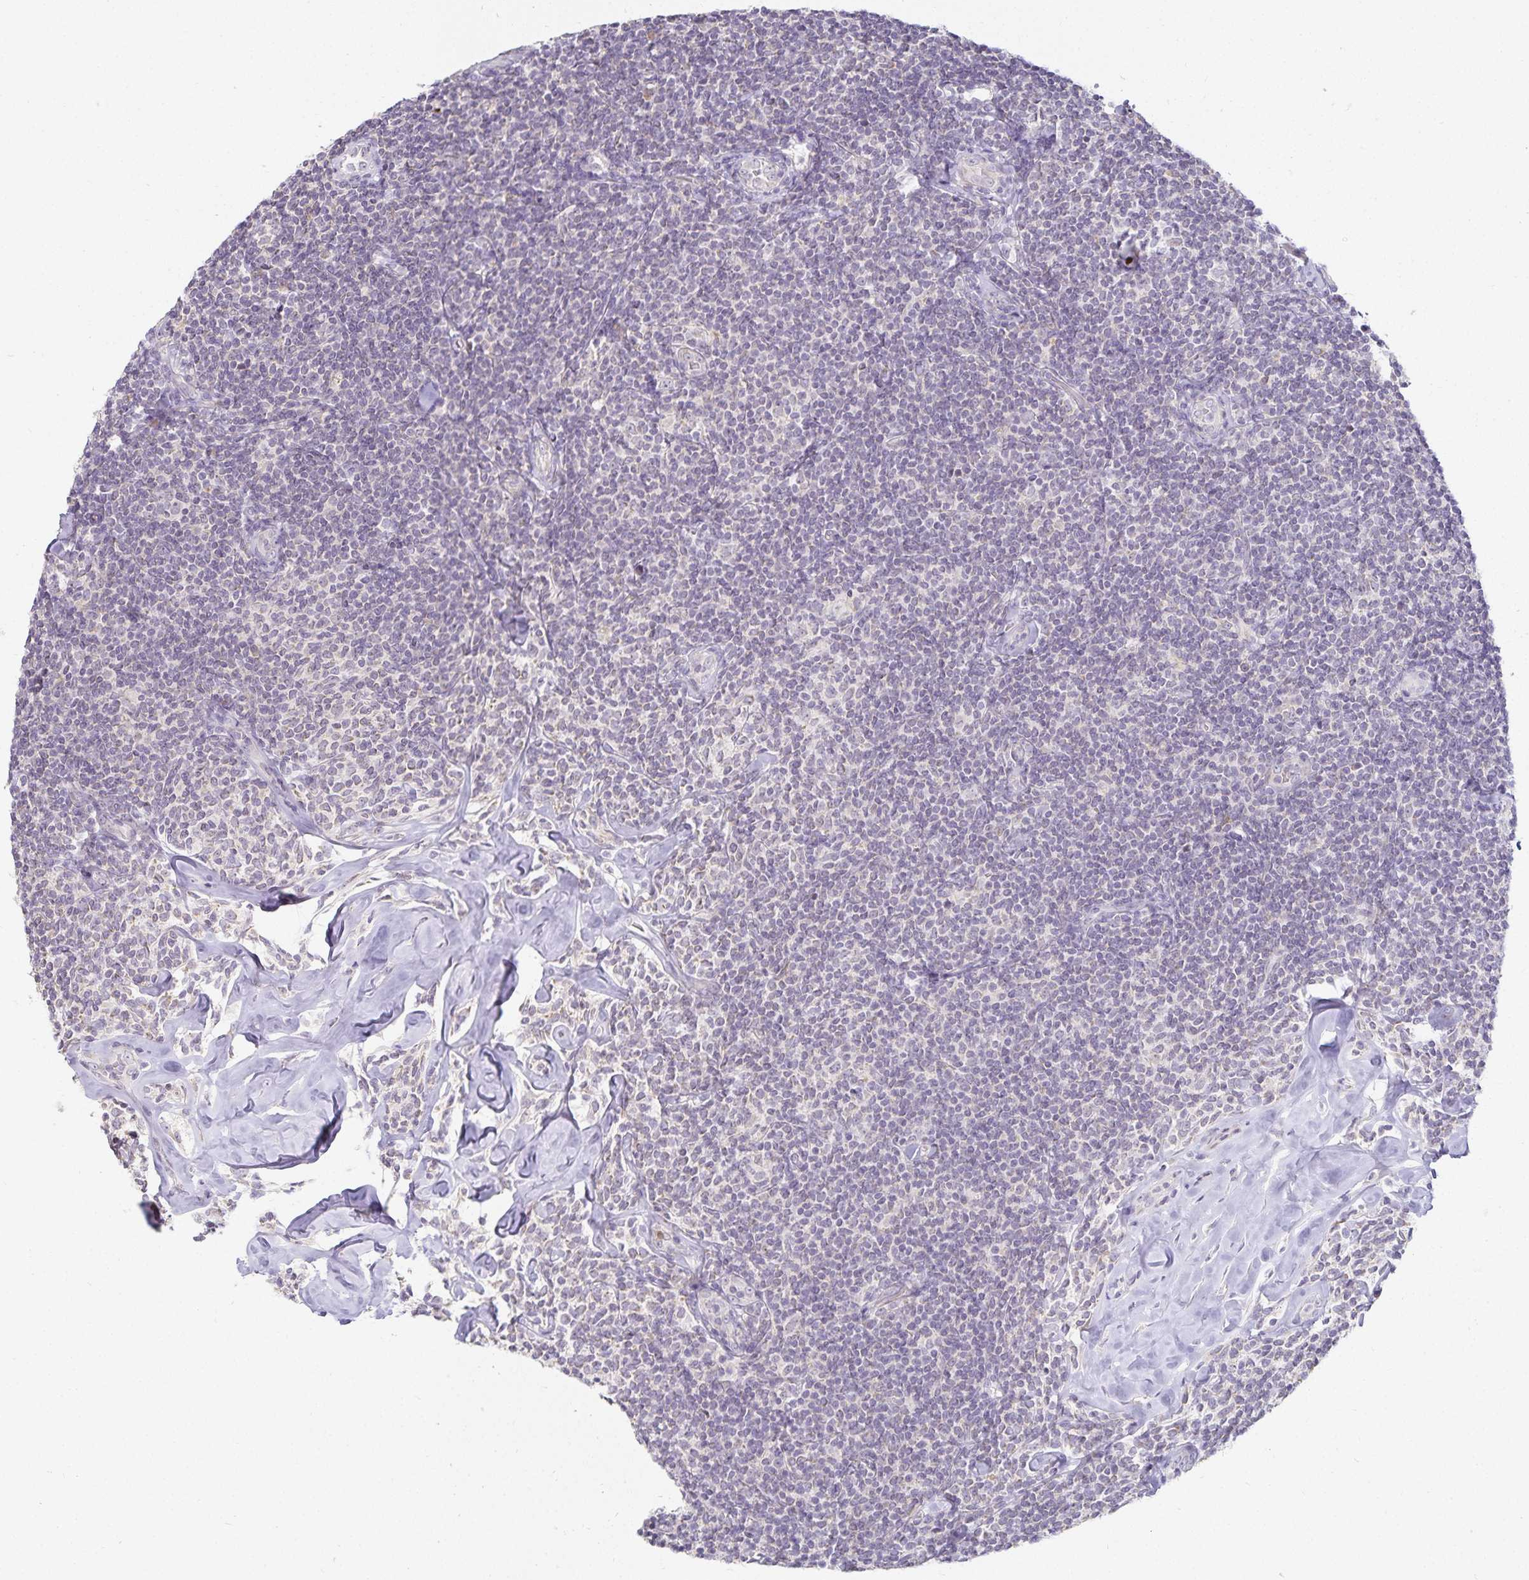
{"staining": {"intensity": "negative", "quantity": "none", "location": "none"}, "tissue": "lymphoma", "cell_type": "Tumor cells", "image_type": "cancer", "snomed": [{"axis": "morphology", "description": "Malignant lymphoma, non-Hodgkin's type, Low grade"}, {"axis": "topography", "description": "Lymph node"}], "caption": "This photomicrograph is of lymphoma stained with IHC to label a protein in brown with the nuclei are counter-stained blue. There is no staining in tumor cells. (DAB immunohistochemistry (IHC), high magnification).", "gene": "GP2", "patient": {"sex": "female", "age": 56}}